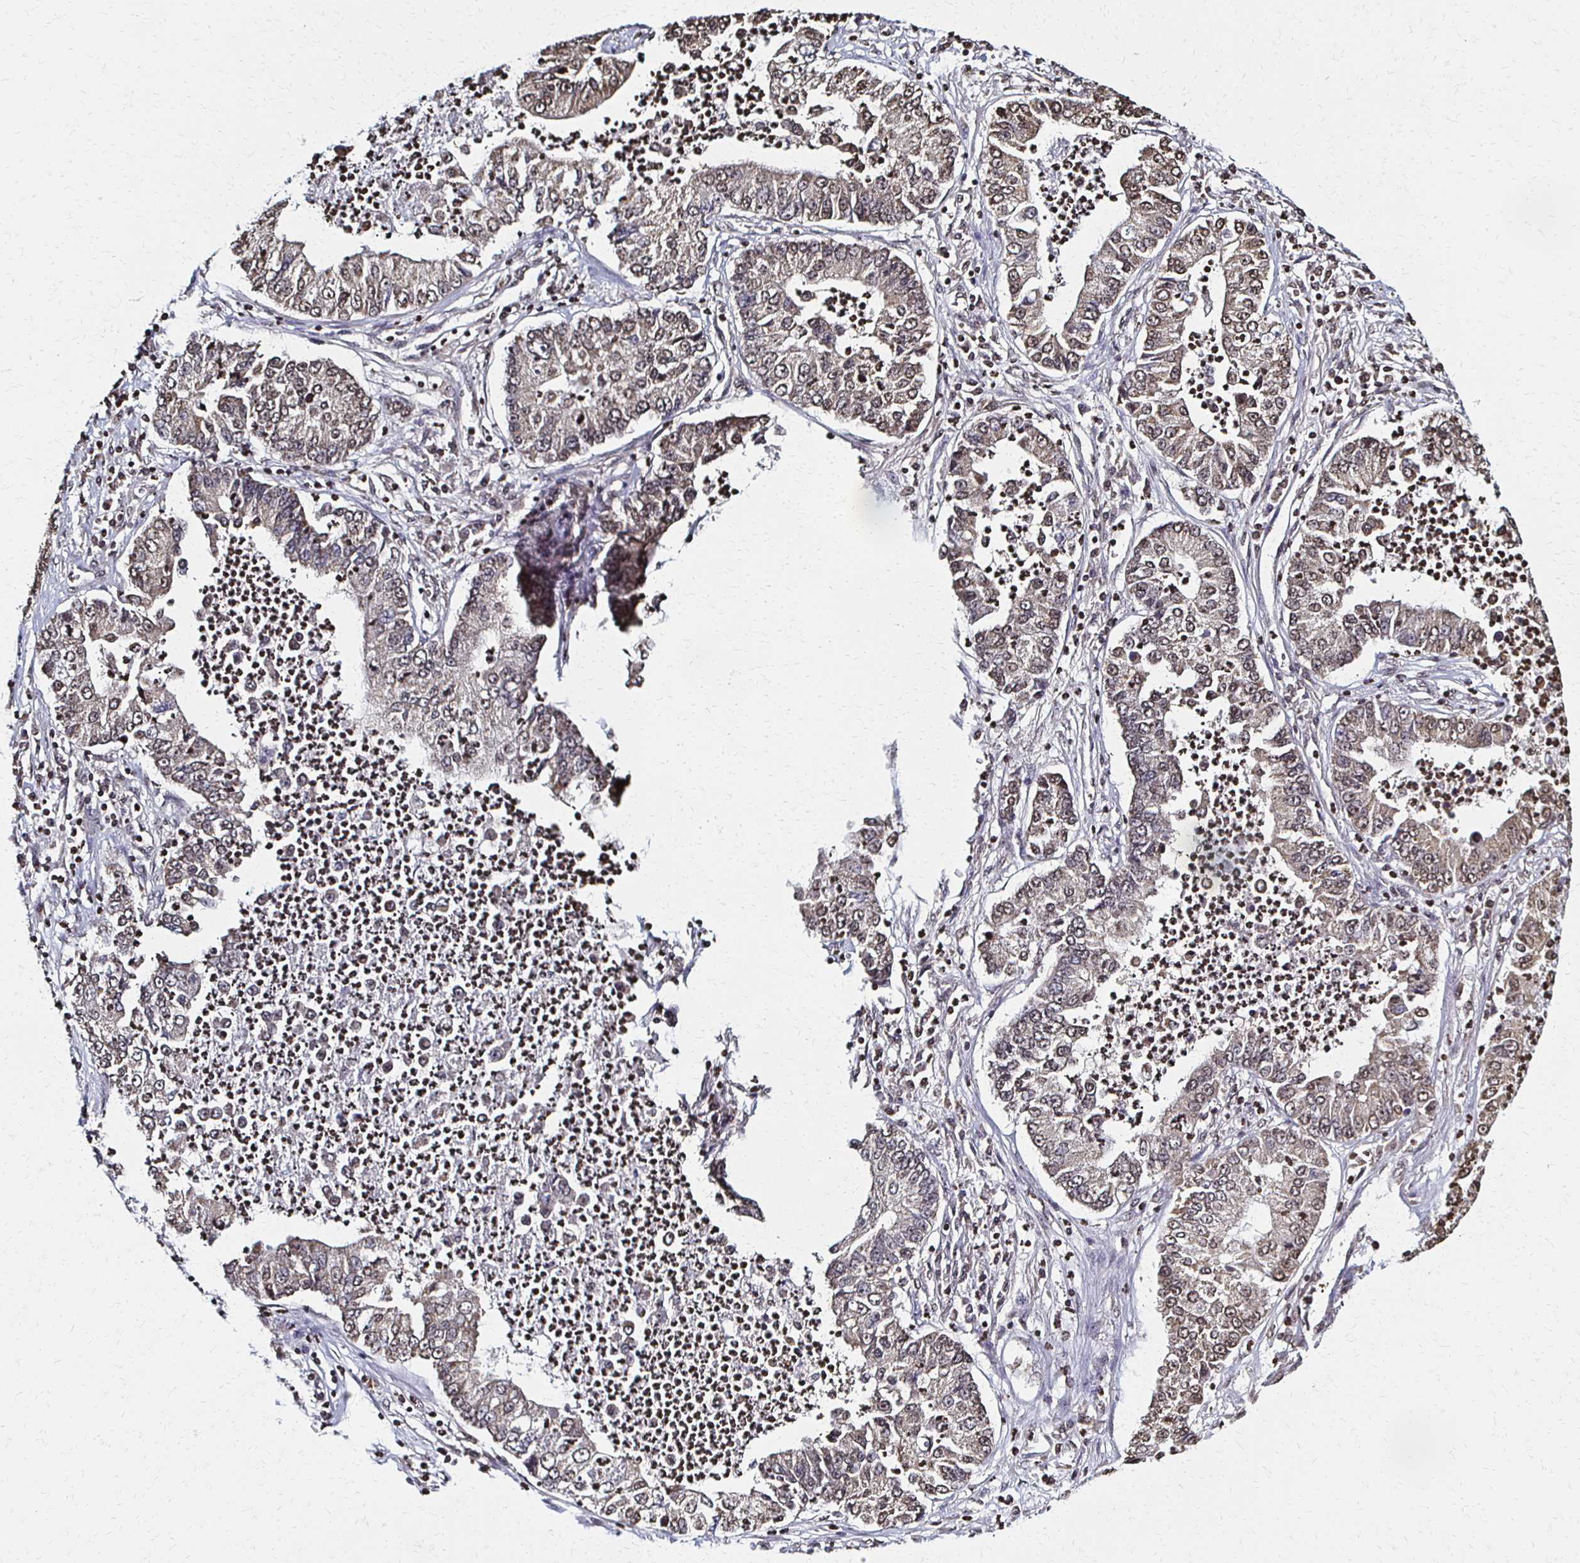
{"staining": {"intensity": "weak", "quantity": "25%-75%", "location": "nuclear"}, "tissue": "lung cancer", "cell_type": "Tumor cells", "image_type": "cancer", "snomed": [{"axis": "morphology", "description": "Adenocarcinoma, NOS"}, {"axis": "topography", "description": "Lung"}], "caption": "Lung cancer (adenocarcinoma) was stained to show a protein in brown. There is low levels of weak nuclear positivity in approximately 25%-75% of tumor cells.", "gene": "HOXA9", "patient": {"sex": "female", "age": 57}}